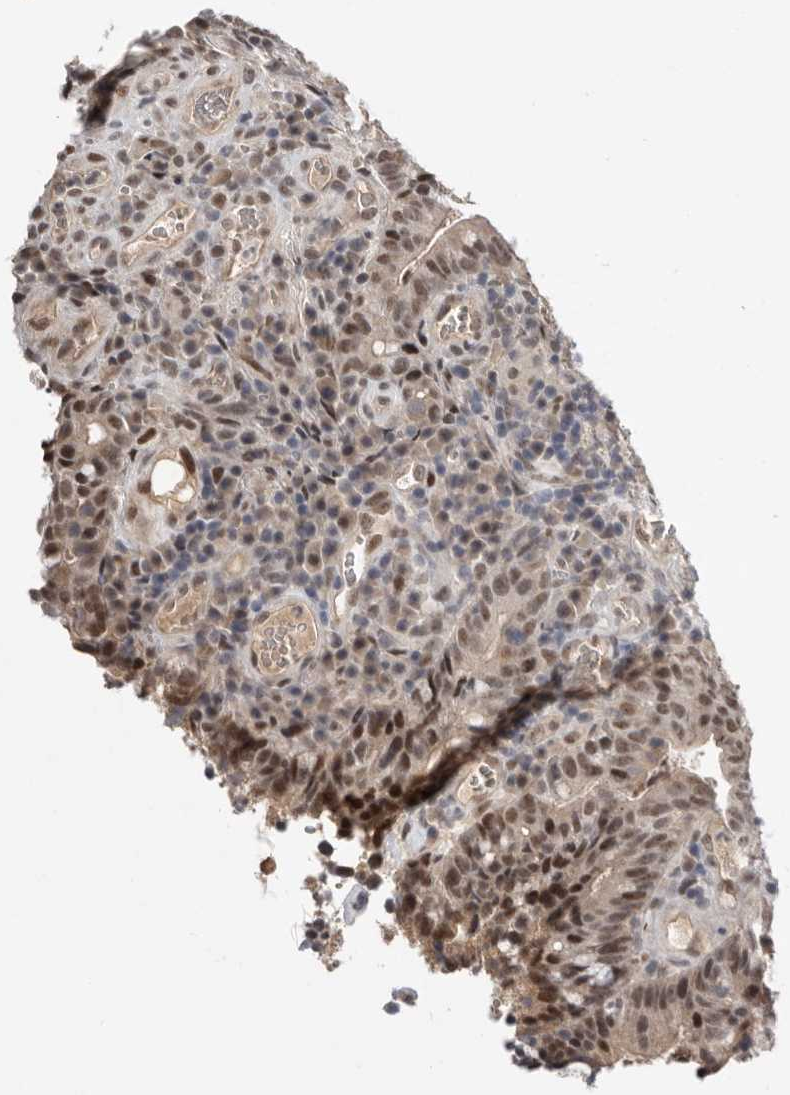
{"staining": {"intensity": "moderate", "quantity": ">75%", "location": "nuclear"}, "tissue": "colorectal cancer", "cell_type": "Tumor cells", "image_type": "cancer", "snomed": [{"axis": "morphology", "description": "Adenocarcinoma, NOS"}, {"axis": "topography", "description": "Colon"}], "caption": "Protein expression by immunohistochemistry exhibits moderate nuclear staining in approximately >75% of tumor cells in adenocarcinoma (colorectal). (Brightfield microscopy of DAB IHC at high magnification).", "gene": "BRCA2", "patient": {"sex": "female", "age": 66}}